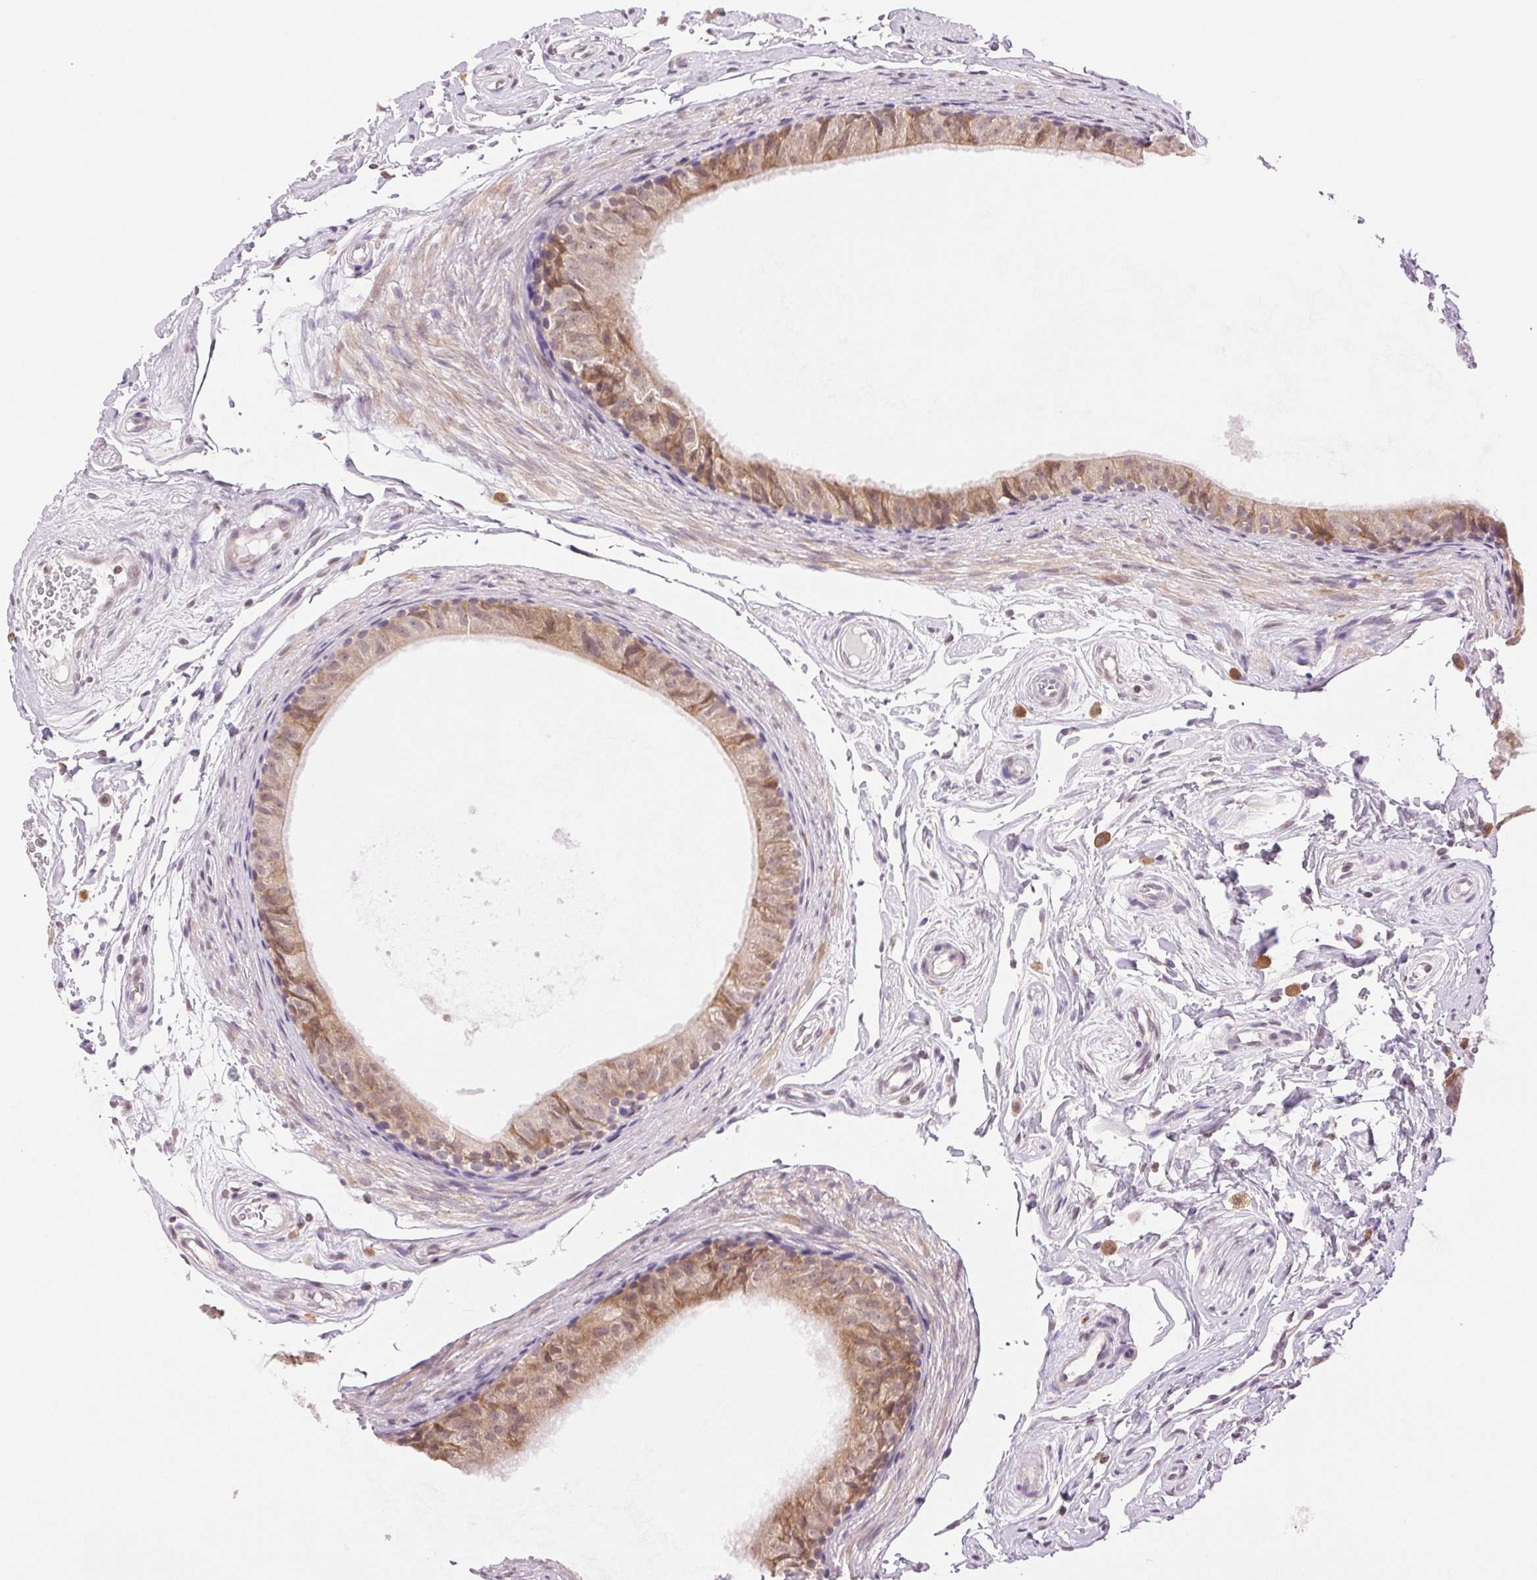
{"staining": {"intensity": "moderate", "quantity": "25%-75%", "location": "cytoplasmic/membranous"}, "tissue": "epididymis", "cell_type": "Glandular cells", "image_type": "normal", "snomed": [{"axis": "morphology", "description": "Normal tissue, NOS"}, {"axis": "topography", "description": "Epididymis"}], "caption": "Protein positivity by IHC shows moderate cytoplasmic/membranous expression in about 25%-75% of glandular cells in benign epididymis. Using DAB (3,3'-diaminobenzidine) (brown) and hematoxylin (blue) stains, captured at high magnification using brightfield microscopy.", "gene": "TNNT3", "patient": {"sex": "male", "age": 45}}